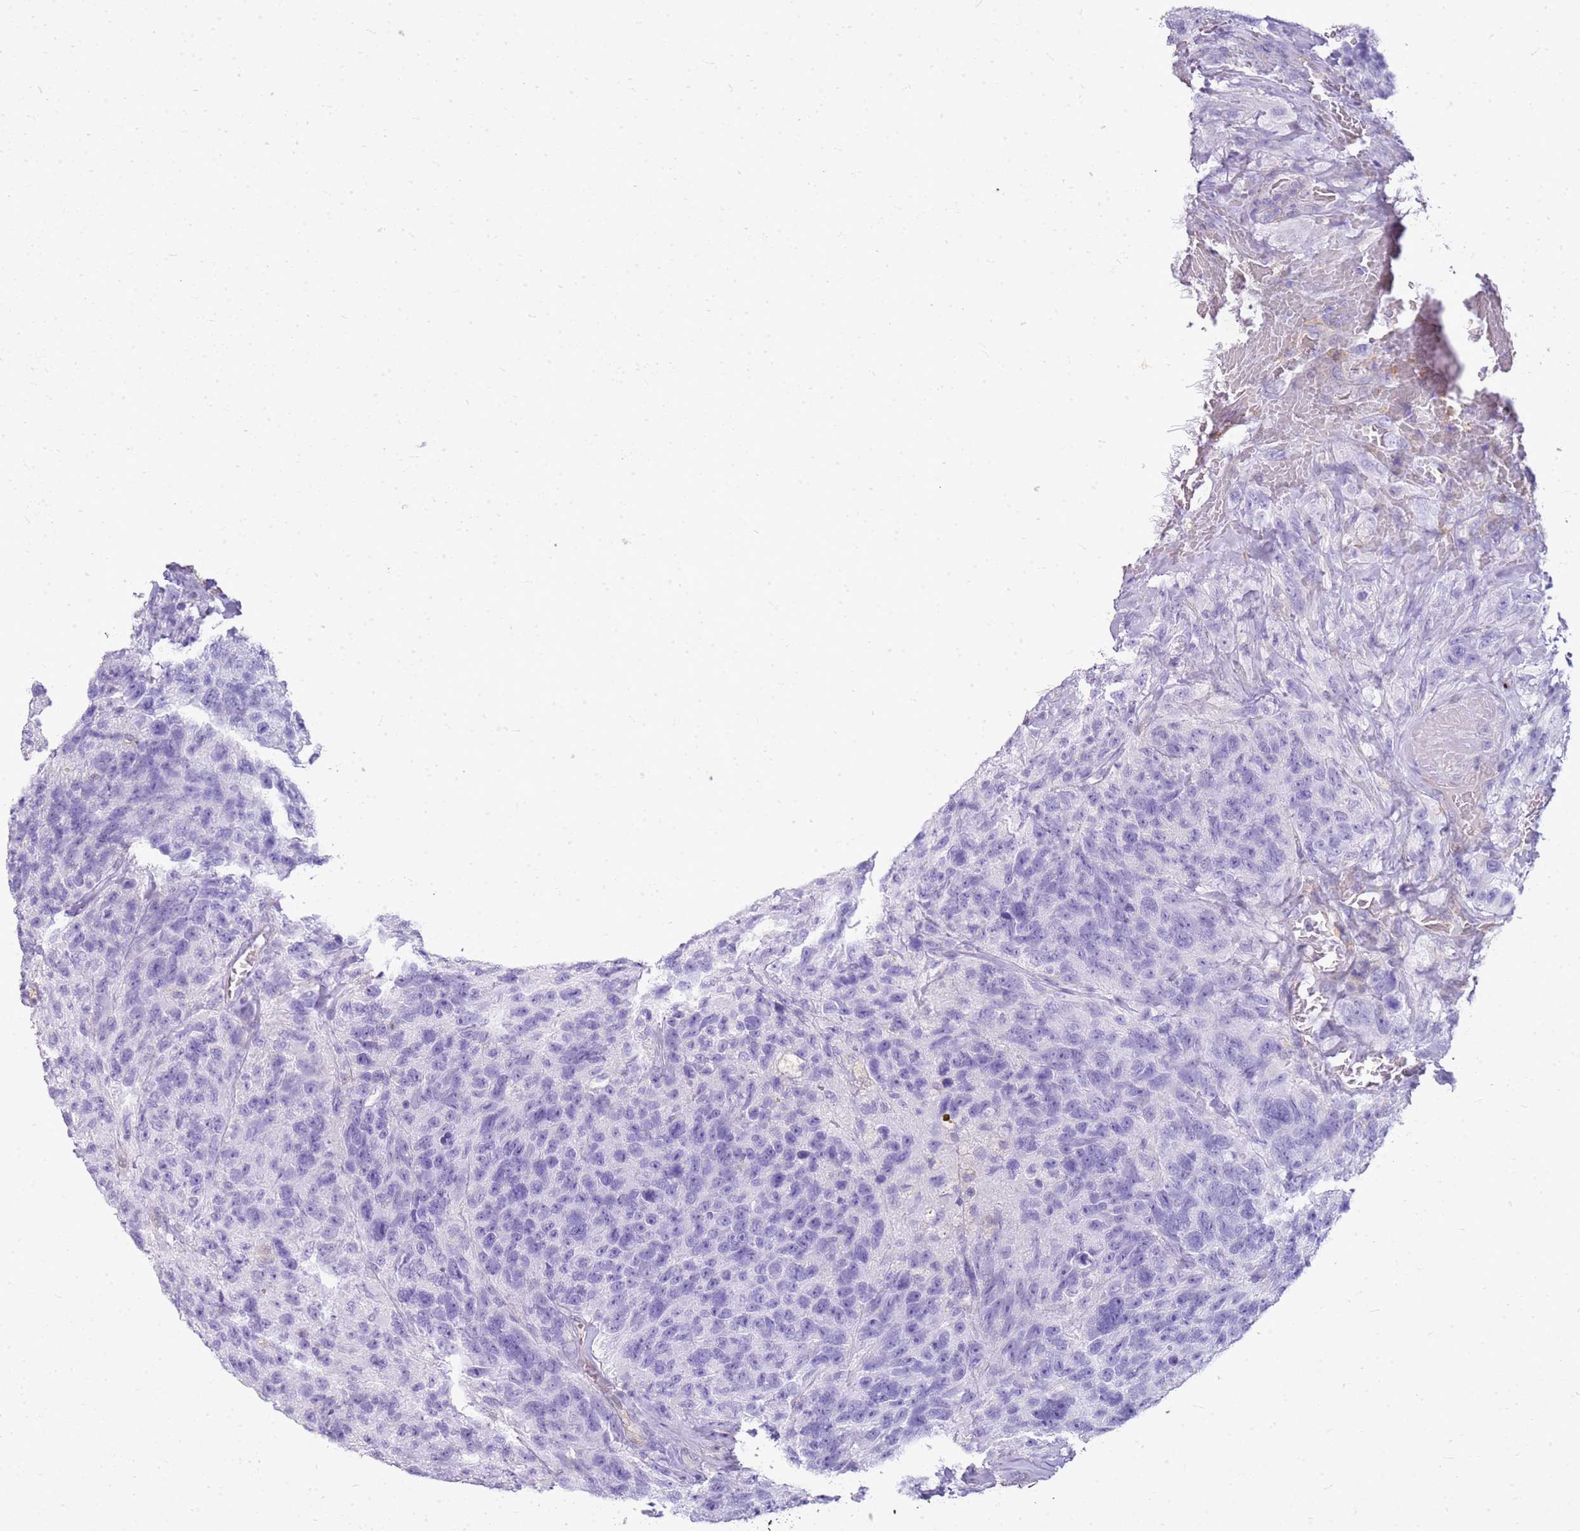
{"staining": {"intensity": "negative", "quantity": "none", "location": "none"}, "tissue": "glioma", "cell_type": "Tumor cells", "image_type": "cancer", "snomed": [{"axis": "morphology", "description": "Glioma, malignant, High grade"}, {"axis": "topography", "description": "Brain"}], "caption": "The IHC micrograph has no significant expression in tumor cells of malignant glioma (high-grade) tissue.", "gene": "SULT1E1", "patient": {"sex": "male", "age": 69}}